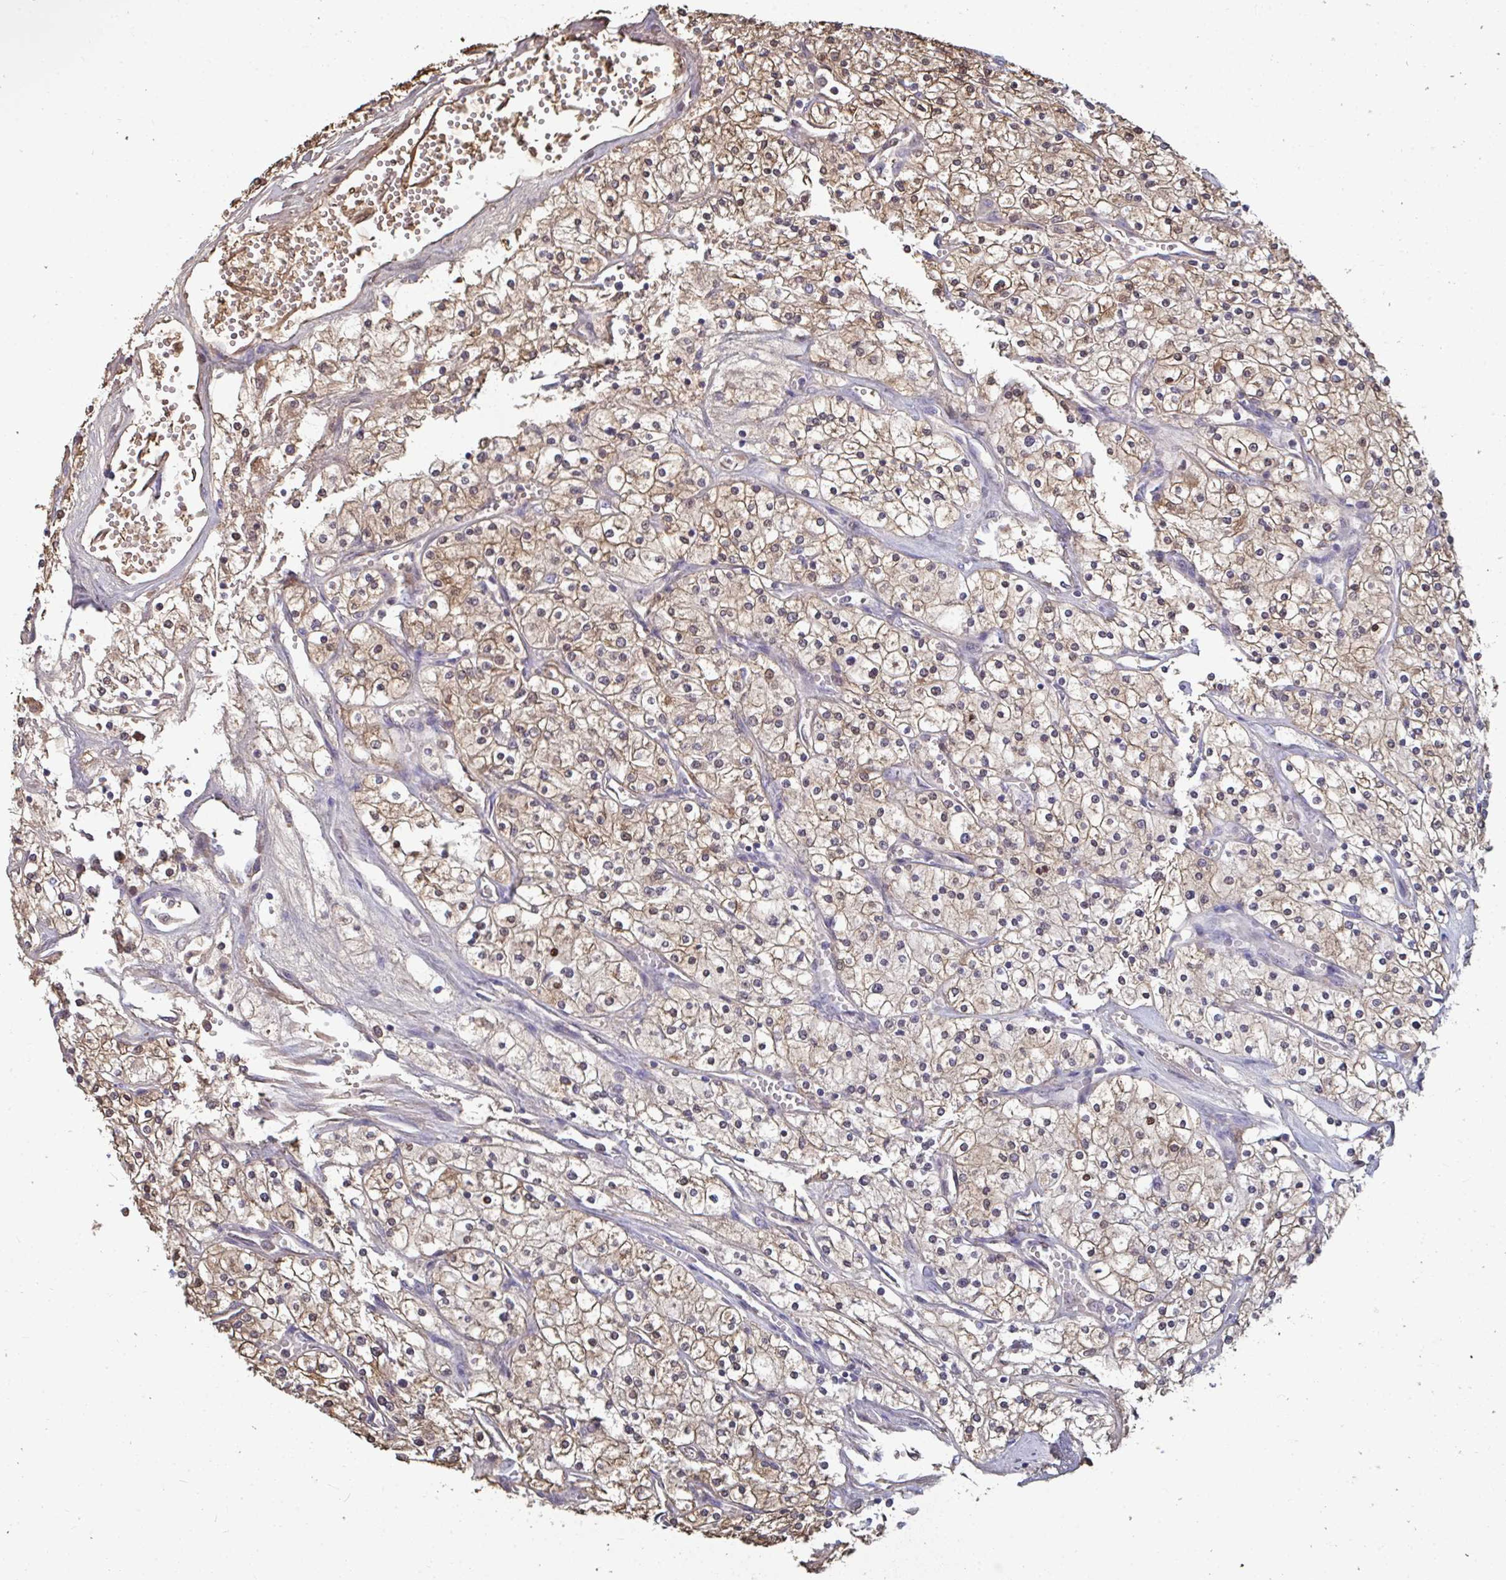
{"staining": {"intensity": "moderate", "quantity": ">75%", "location": "cytoplasmic/membranous,nuclear"}, "tissue": "renal cancer", "cell_type": "Tumor cells", "image_type": "cancer", "snomed": [{"axis": "morphology", "description": "Adenocarcinoma, NOS"}, {"axis": "topography", "description": "Kidney"}], "caption": "Immunohistochemistry (IHC) (DAB) staining of human renal adenocarcinoma shows moderate cytoplasmic/membranous and nuclear protein expression in approximately >75% of tumor cells. (Stains: DAB in brown, nuclei in blue, Microscopy: brightfield microscopy at high magnification).", "gene": "TTC9C", "patient": {"sex": "male", "age": 80}}